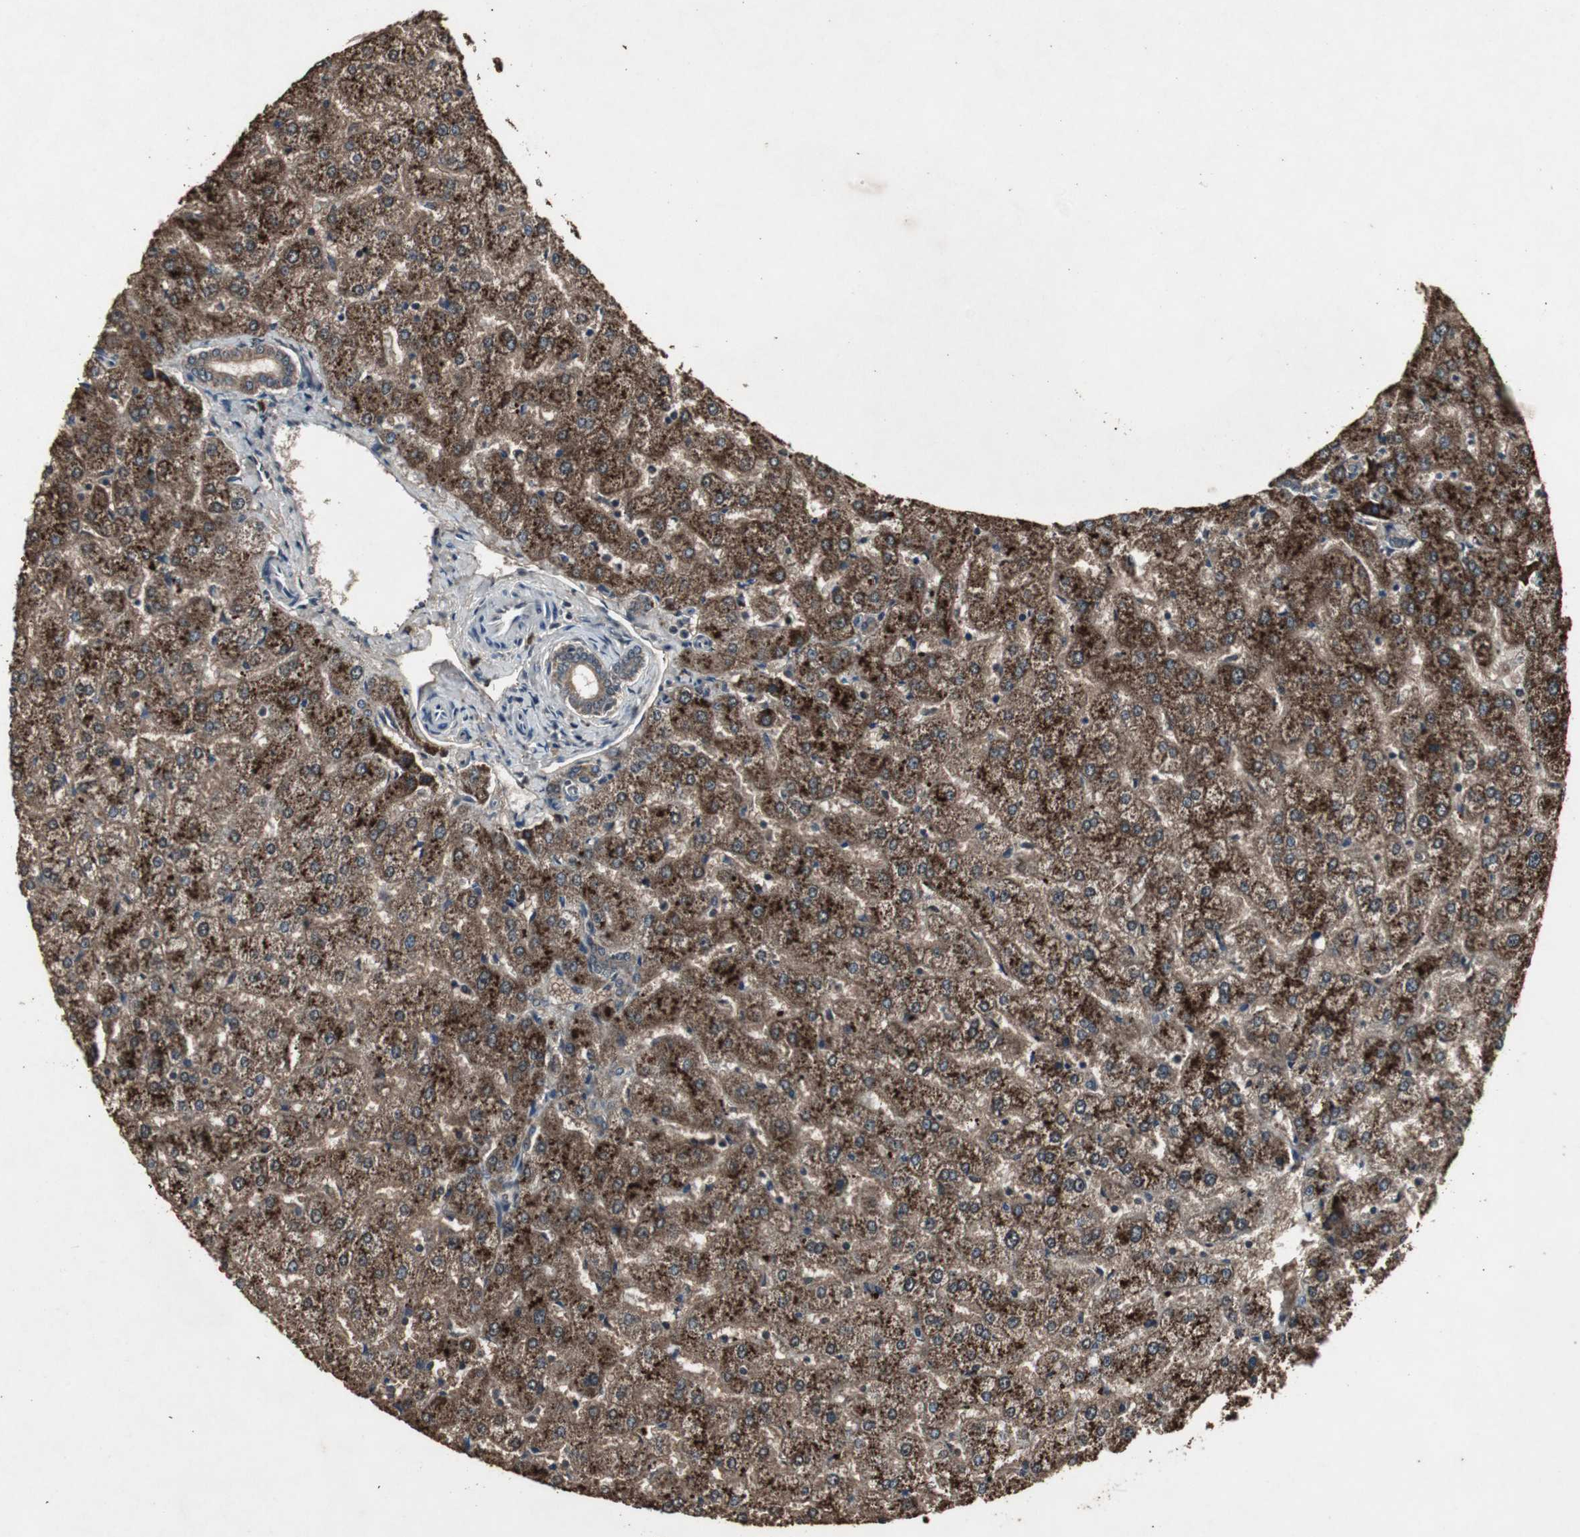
{"staining": {"intensity": "moderate", "quantity": ">75%", "location": "cytoplasmic/membranous"}, "tissue": "liver", "cell_type": "Cholangiocytes", "image_type": "normal", "snomed": [{"axis": "morphology", "description": "Normal tissue, NOS"}, {"axis": "morphology", "description": "Fibrosis, NOS"}, {"axis": "topography", "description": "Liver"}], "caption": "About >75% of cholangiocytes in benign liver display moderate cytoplasmic/membranous protein positivity as visualized by brown immunohistochemical staining.", "gene": "EMX1", "patient": {"sex": "female", "age": 29}}